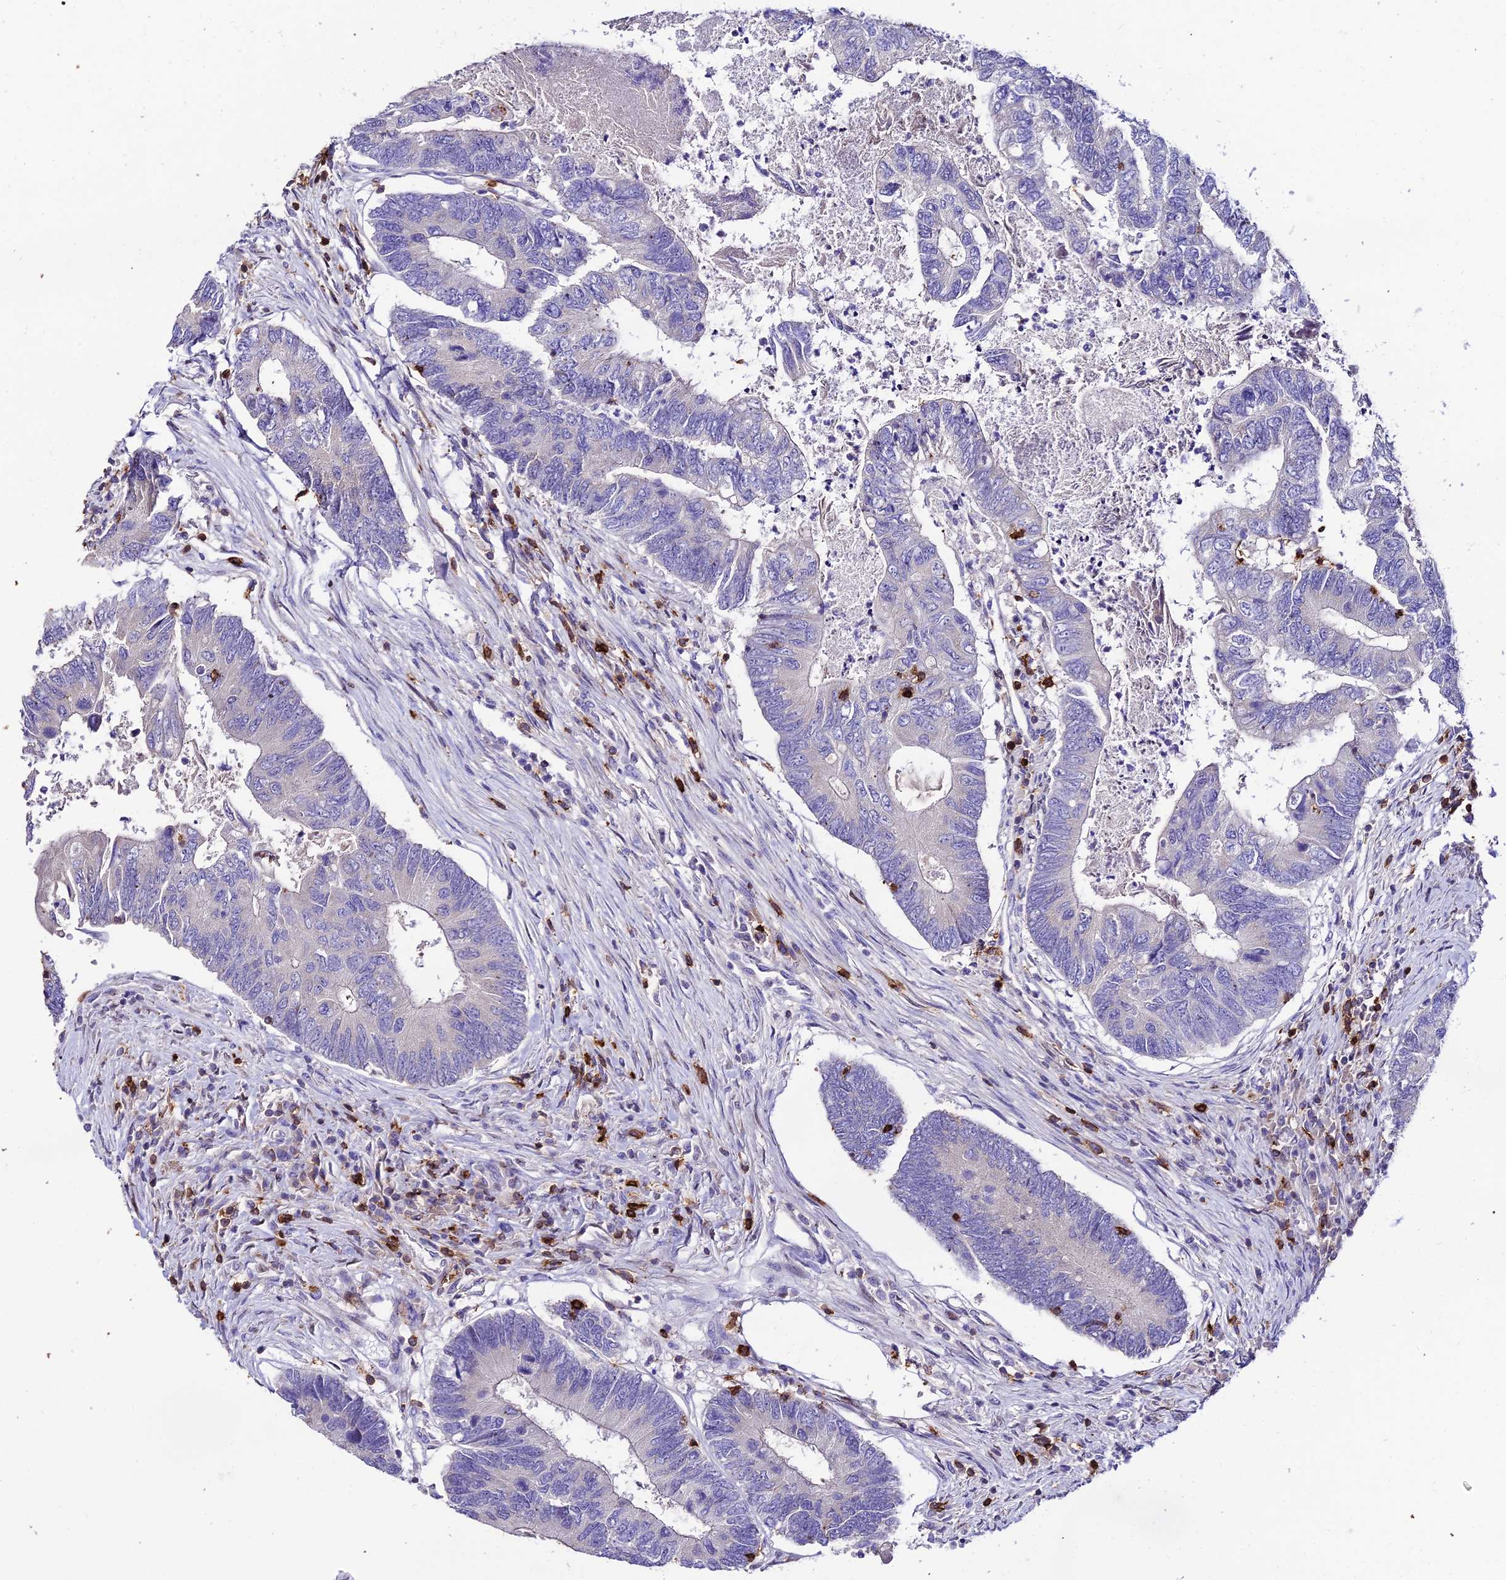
{"staining": {"intensity": "negative", "quantity": "none", "location": "none"}, "tissue": "colorectal cancer", "cell_type": "Tumor cells", "image_type": "cancer", "snomed": [{"axis": "morphology", "description": "Adenocarcinoma, NOS"}, {"axis": "topography", "description": "Colon"}], "caption": "This is an immunohistochemistry image of colorectal cancer. There is no expression in tumor cells.", "gene": "PTPRCAP", "patient": {"sex": "female", "age": 67}}